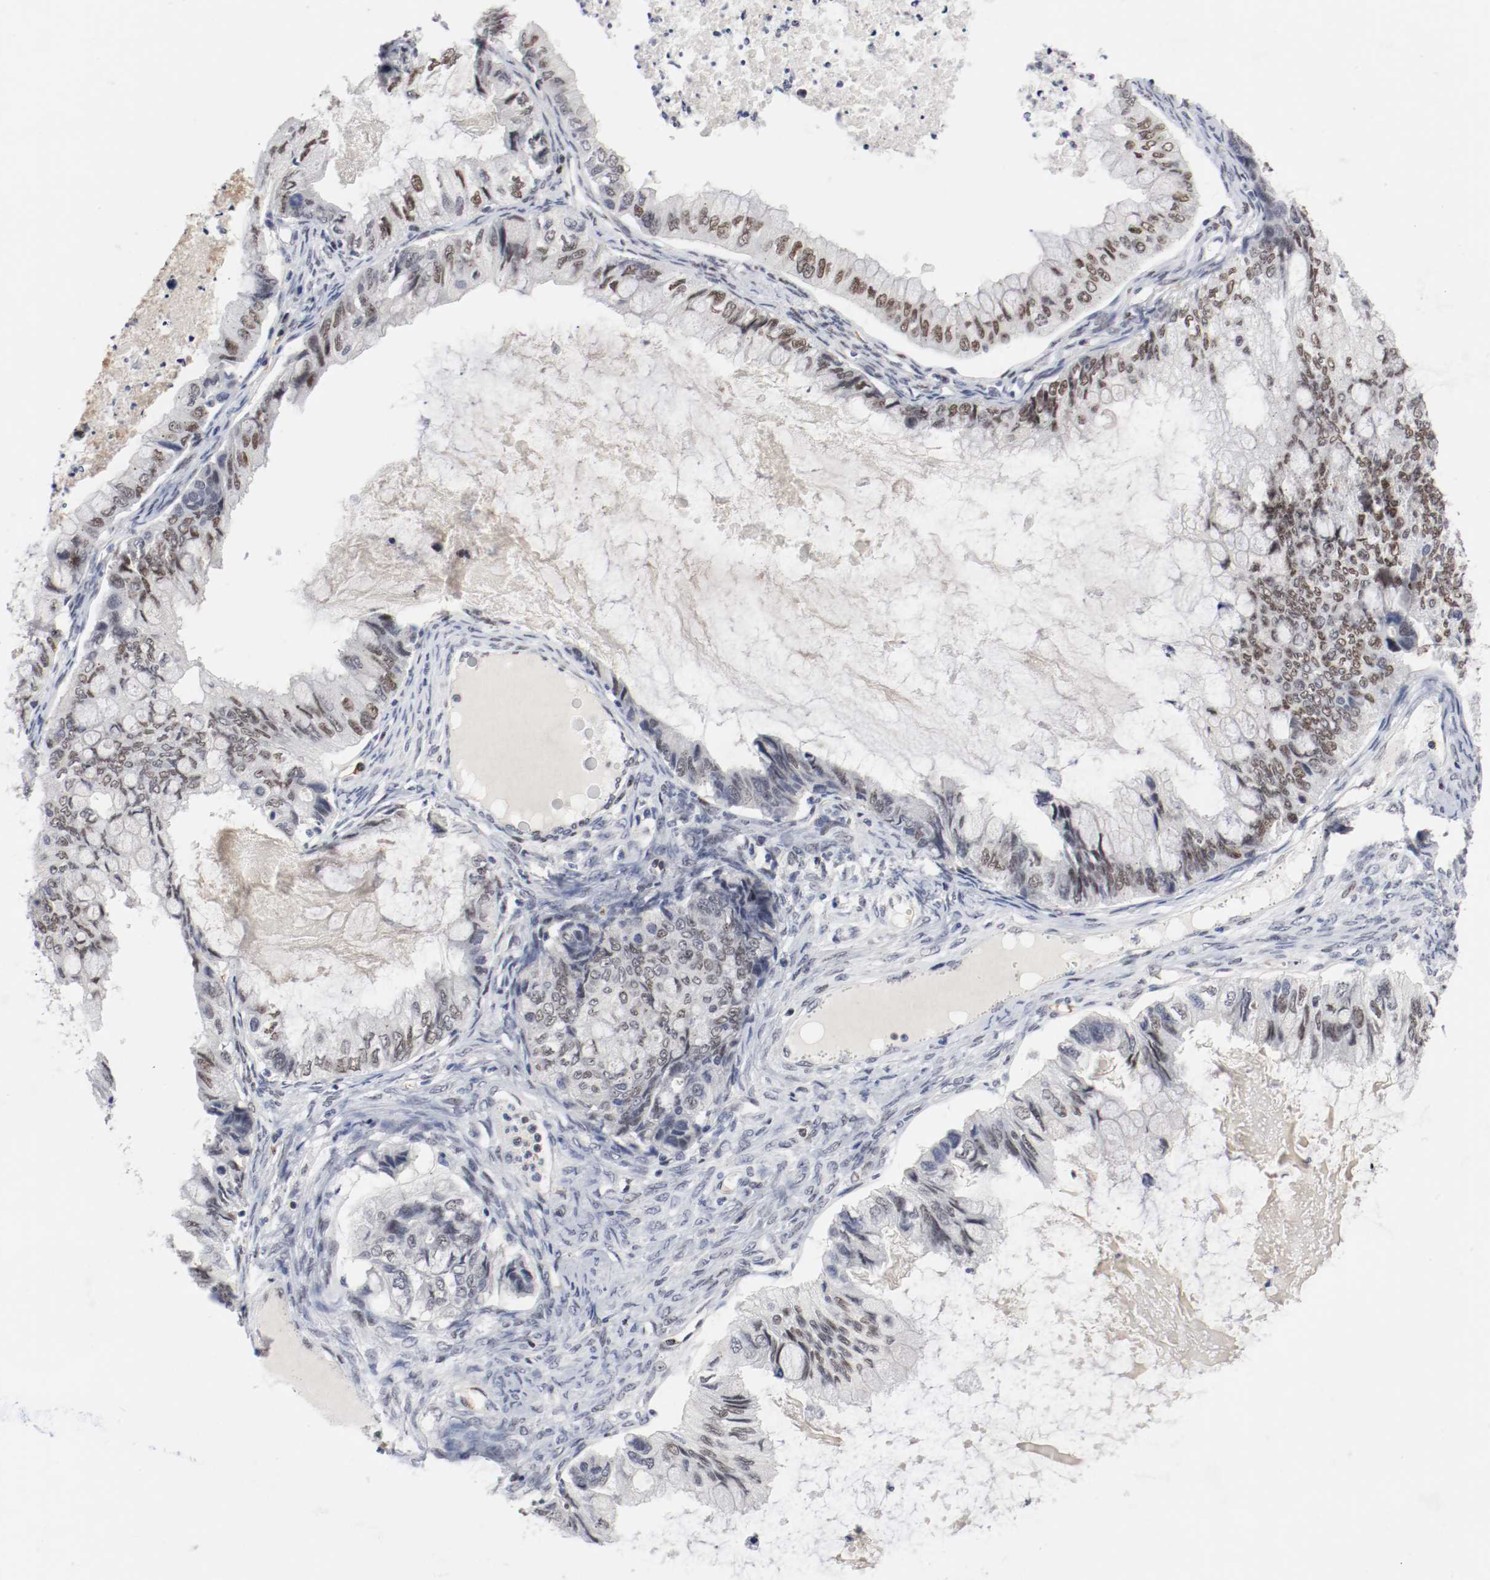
{"staining": {"intensity": "weak", "quantity": "25%-75%", "location": "nuclear"}, "tissue": "ovarian cancer", "cell_type": "Tumor cells", "image_type": "cancer", "snomed": [{"axis": "morphology", "description": "Cystadenocarcinoma, mucinous, NOS"}, {"axis": "topography", "description": "Ovary"}], "caption": "The immunohistochemical stain labels weak nuclear staining in tumor cells of ovarian cancer (mucinous cystadenocarcinoma) tissue. (DAB IHC, brown staining for protein, blue staining for nuclei).", "gene": "JUND", "patient": {"sex": "female", "age": 80}}